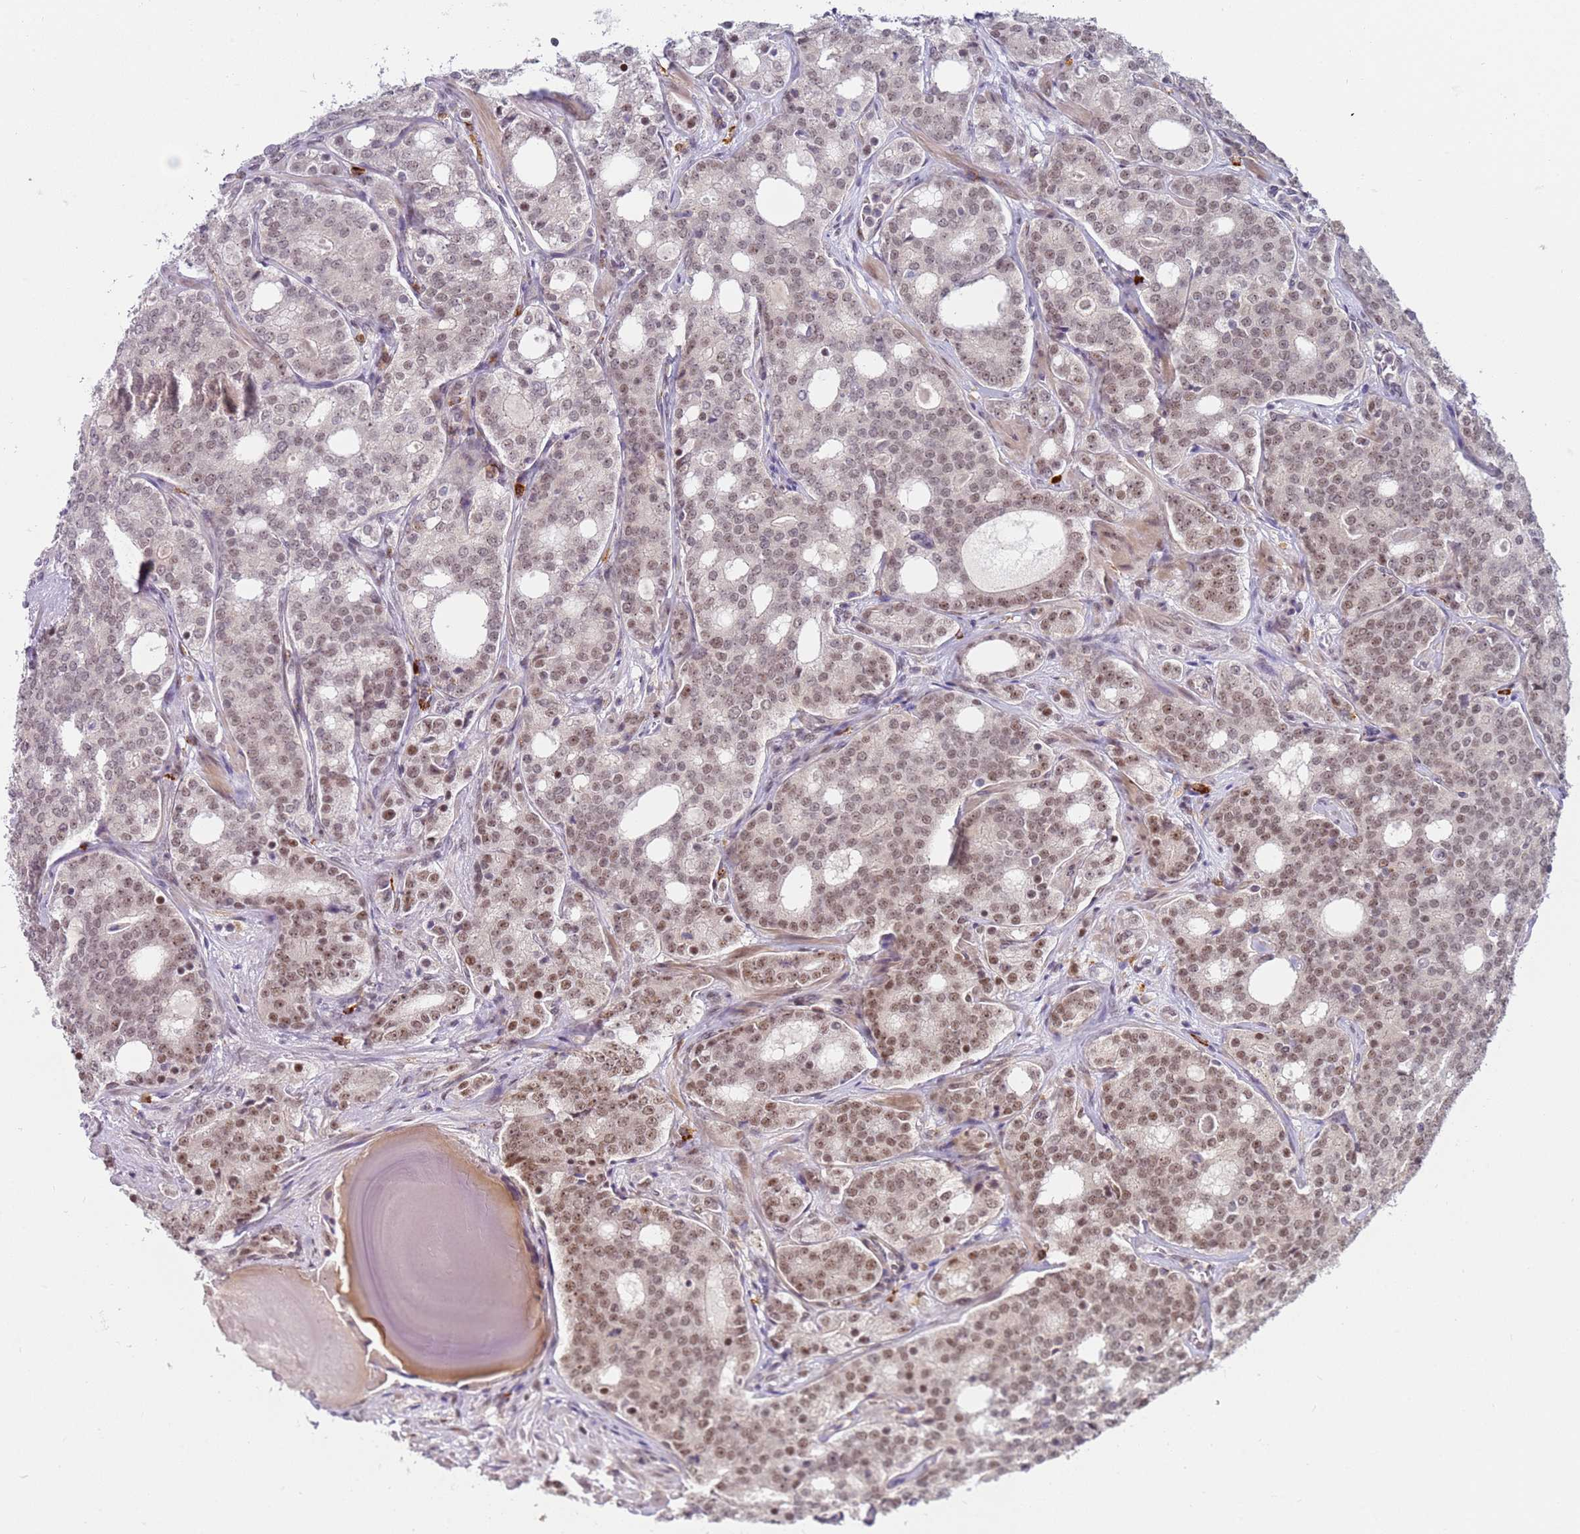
{"staining": {"intensity": "moderate", "quantity": "25%-75%", "location": "nuclear"}, "tissue": "prostate cancer", "cell_type": "Tumor cells", "image_type": "cancer", "snomed": [{"axis": "morphology", "description": "Adenocarcinoma, High grade"}, {"axis": "topography", "description": "Prostate"}], "caption": "A micrograph of human prostate adenocarcinoma (high-grade) stained for a protein displays moderate nuclear brown staining in tumor cells.", "gene": "LGALSL", "patient": {"sex": "male", "age": 64}}